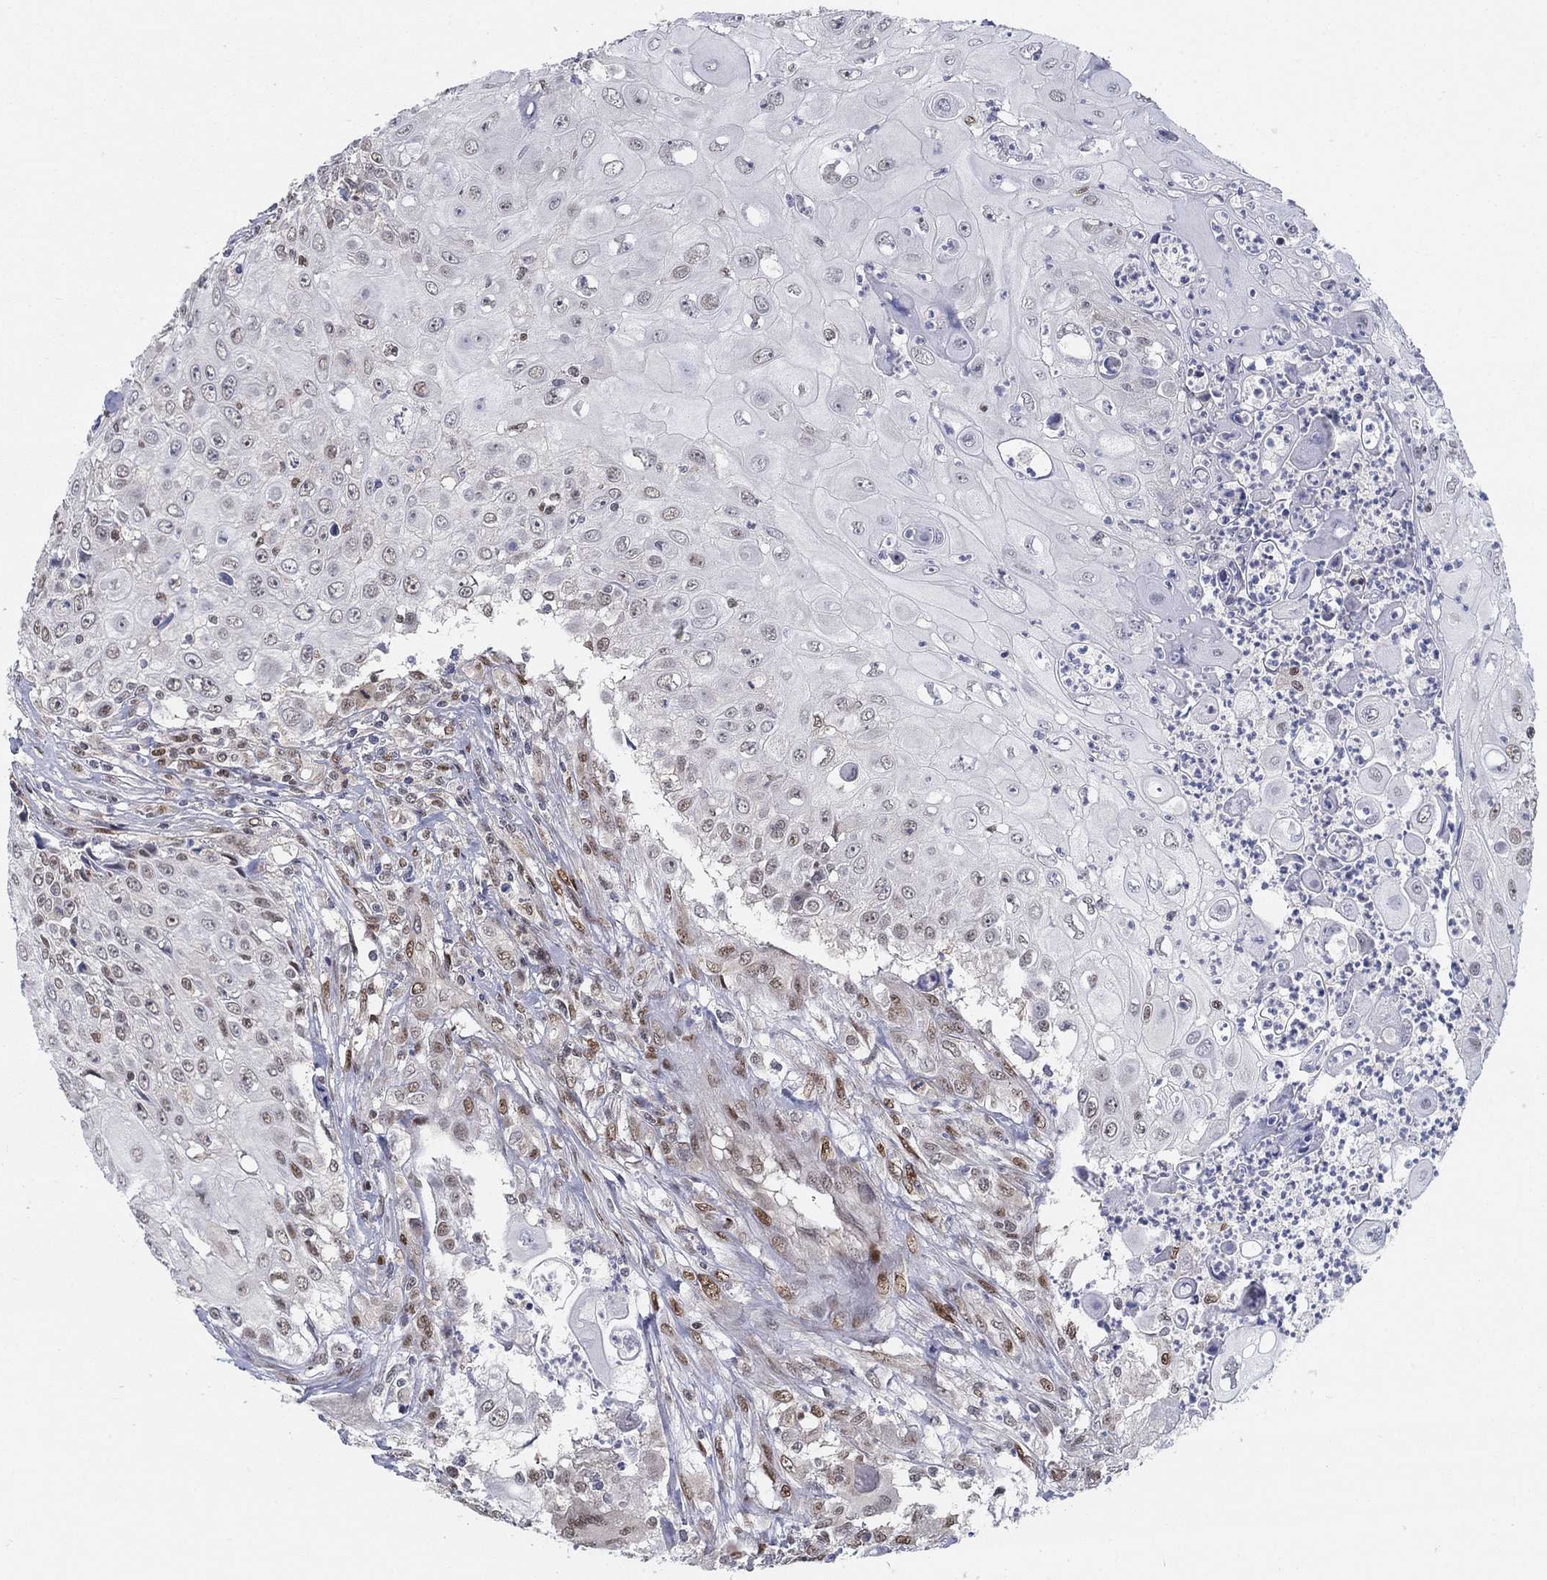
{"staining": {"intensity": "weak", "quantity": "<25%", "location": "nuclear"}, "tissue": "urothelial cancer", "cell_type": "Tumor cells", "image_type": "cancer", "snomed": [{"axis": "morphology", "description": "Urothelial carcinoma, High grade"}, {"axis": "topography", "description": "Urinary bladder"}], "caption": "There is no significant expression in tumor cells of urothelial cancer.", "gene": "CENPE", "patient": {"sex": "female", "age": 79}}